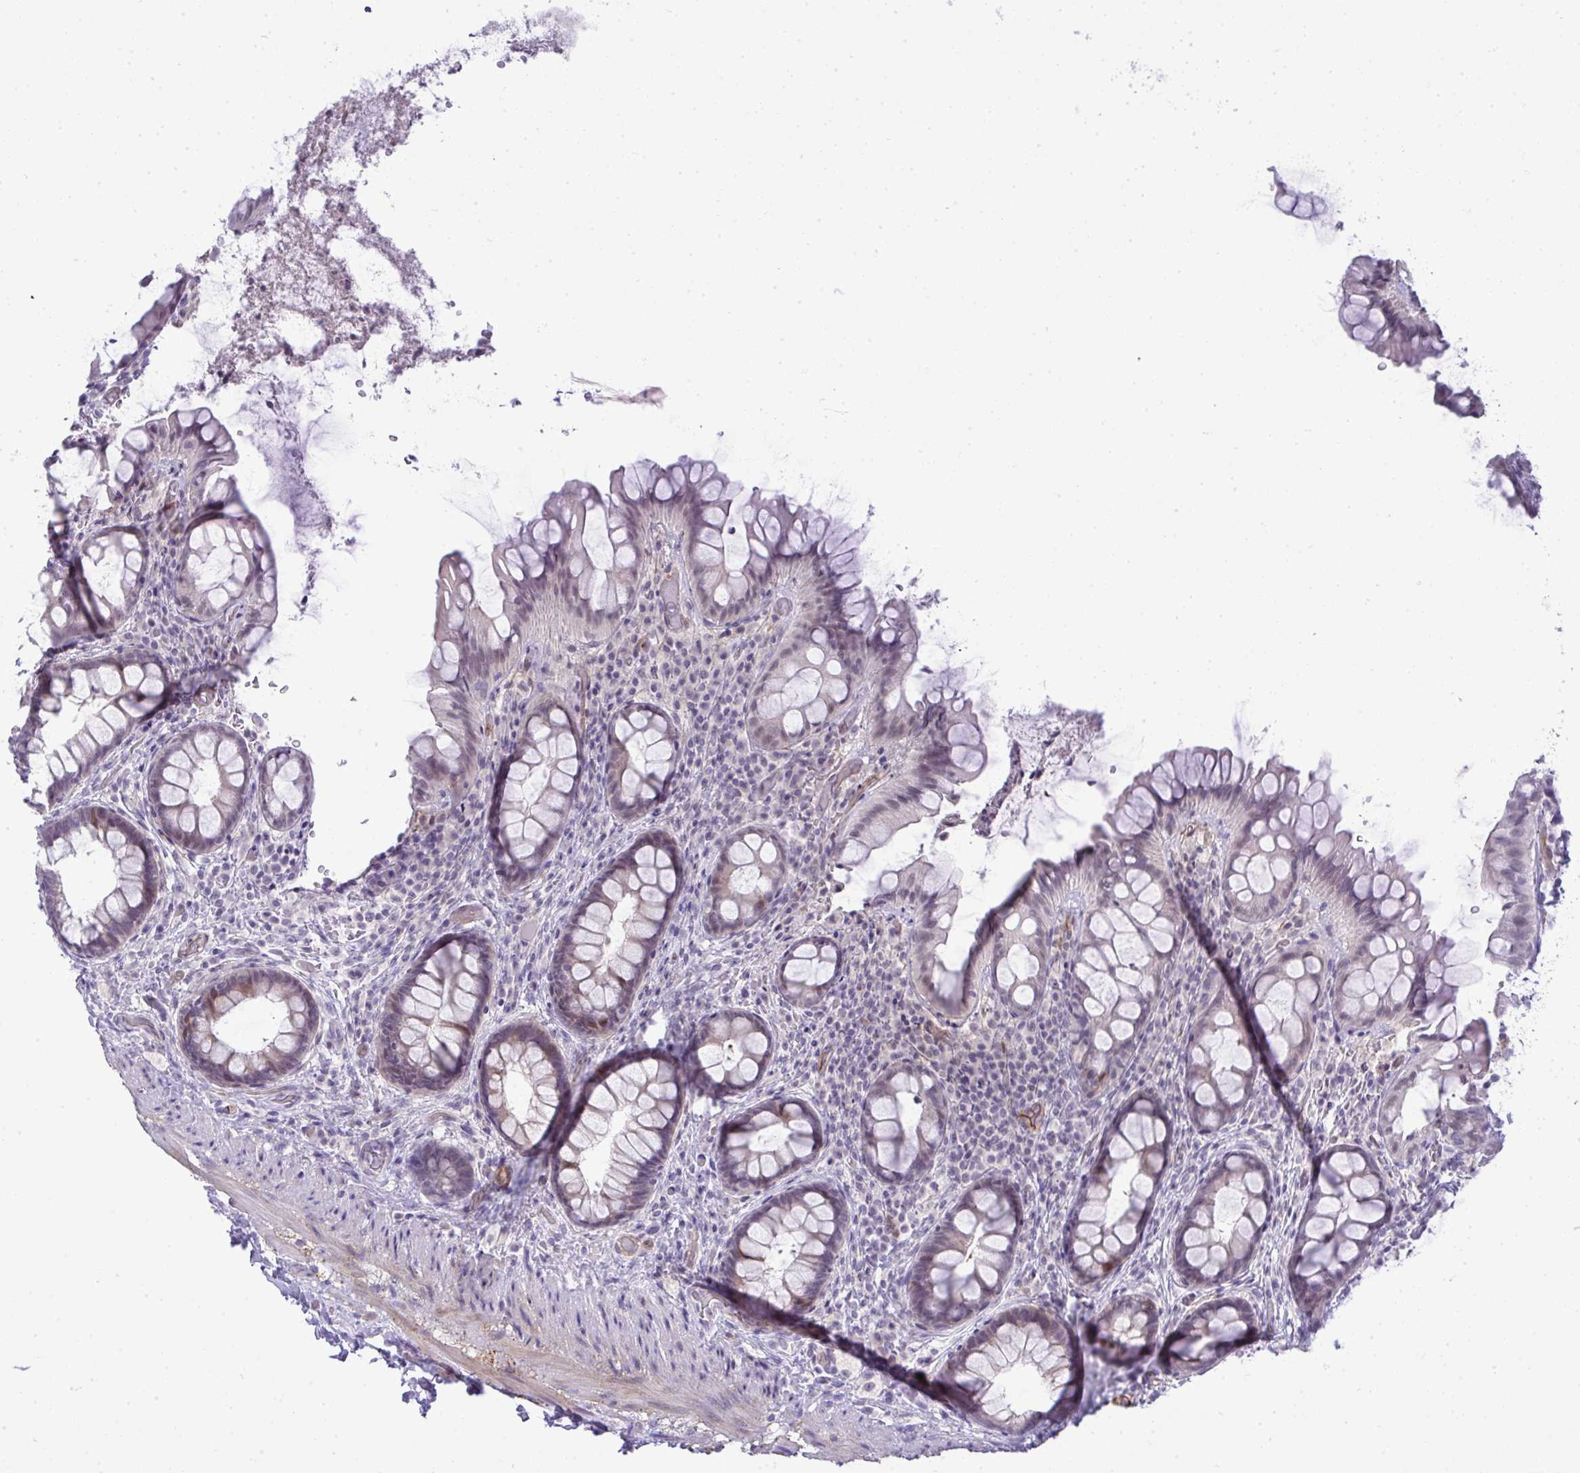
{"staining": {"intensity": "weak", "quantity": "<25%", "location": "cytoplasmic/membranous,nuclear"}, "tissue": "rectum", "cell_type": "Glandular cells", "image_type": "normal", "snomed": [{"axis": "morphology", "description": "Normal tissue, NOS"}, {"axis": "topography", "description": "Rectum"}, {"axis": "topography", "description": "Peripheral nerve tissue"}], "caption": "The histopathology image reveals no staining of glandular cells in unremarkable rectum. The staining is performed using DAB brown chromogen with nuclei counter-stained in using hematoxylin.", "gene": "UBE2S", "patient": {"sex": "female", "age": 69}}